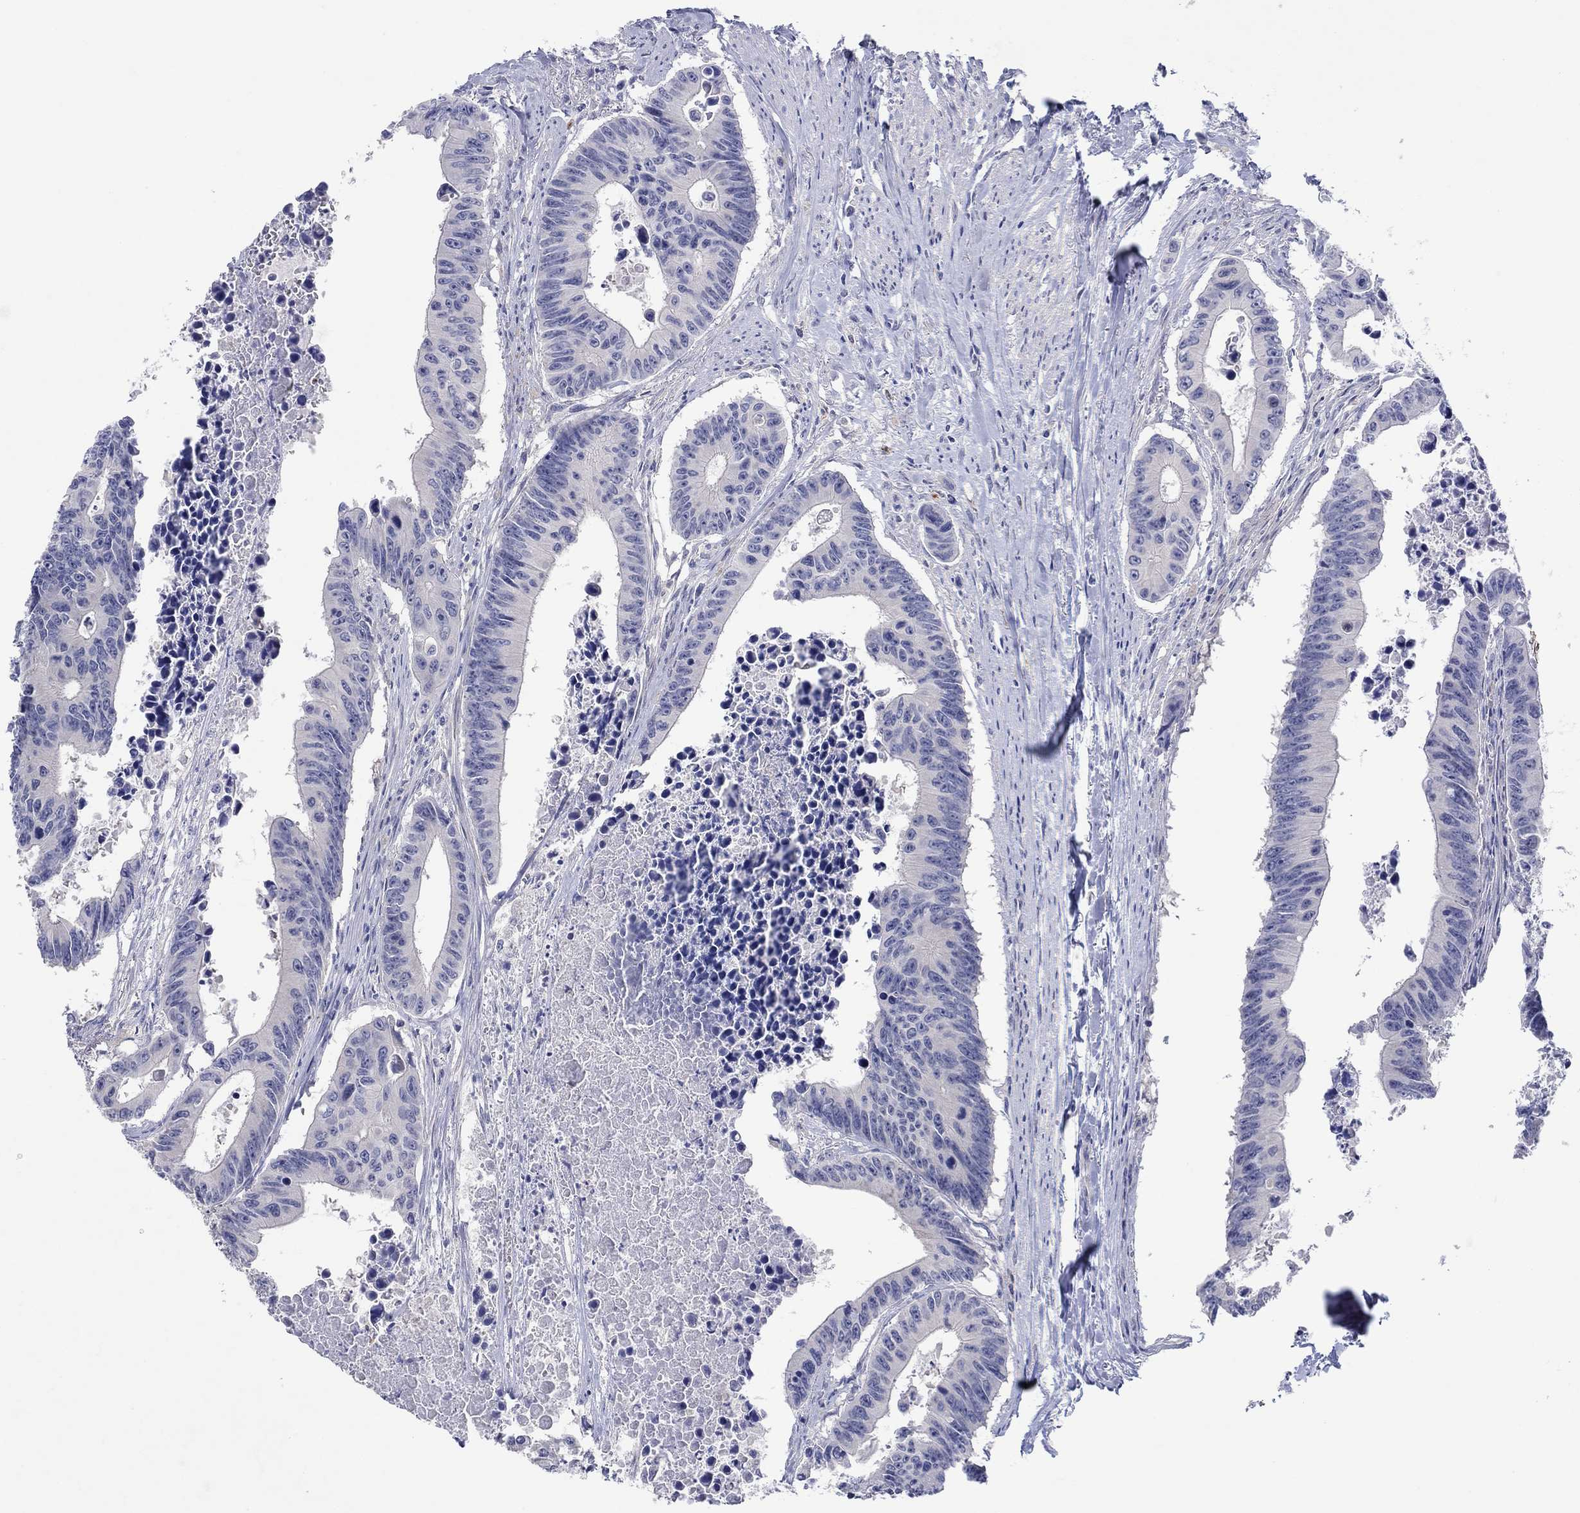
{"staining": {"intensity": "negative", "quantity": "none", "location": "none"}, "tissue": "colorectal cancer", "cell_type": "Tumor cells", "image_type": "cancer", "snomed": [{"axis": "morphology", "description": "Adenocarcinoma, NOS"}, {"axis": "topography", "description": "Colon"}], "caption": "Colorectal cancer stained for a protein using IHC exhibits no expression tumor cells.", "gene": "HDC", "patient": {"sex": "female", "age": 87}}